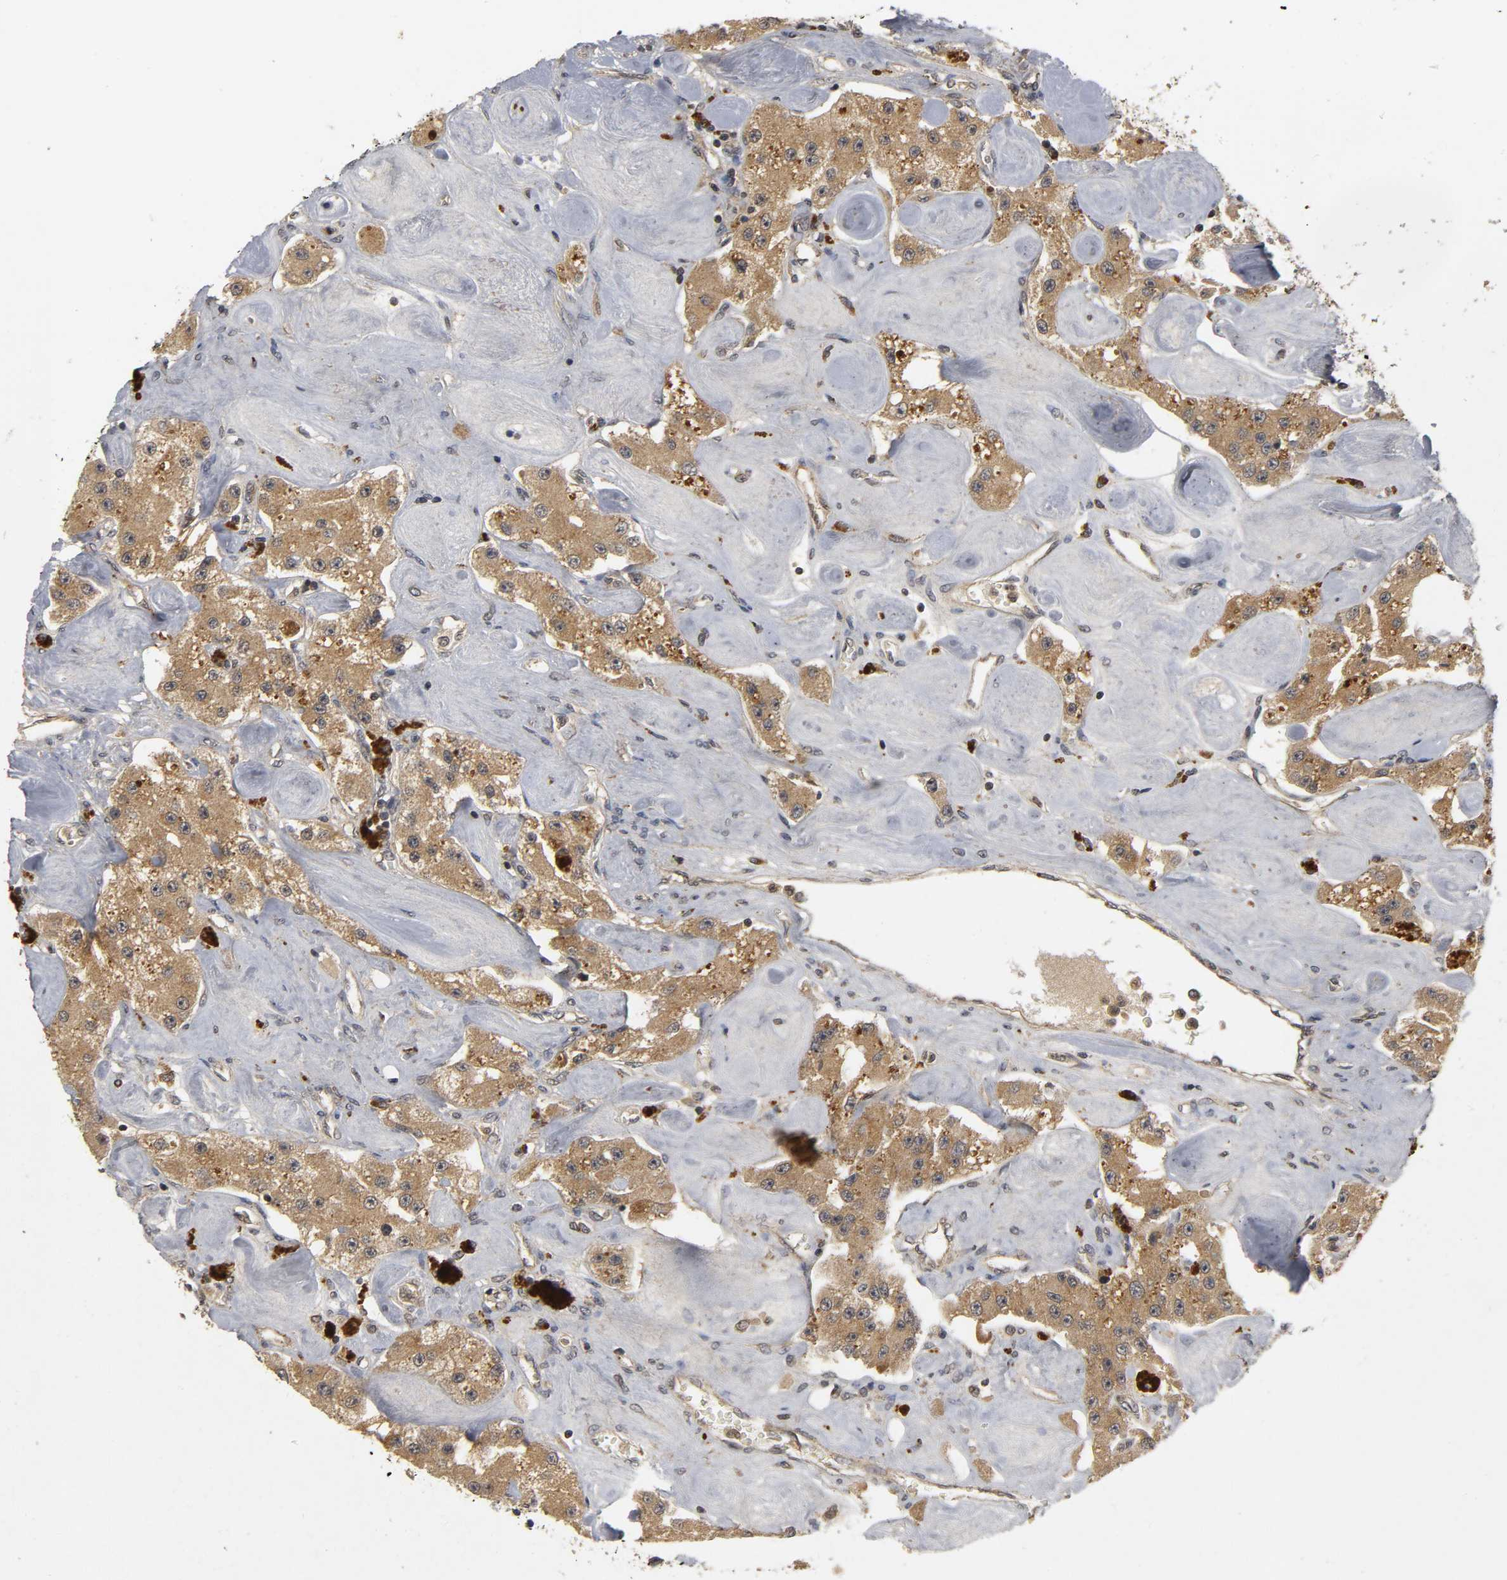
{"staining": {"intensity": "moderate", "quantity": ">75%", "location": "cytoplasmic/membranous"}, "tissue": "carcinoid", "cell_type": "Tumor cells", "image_type": "cancer", "snomed": [{"axis": "morphology", "description": "Carcinoid, malignant, NOS"}, {"axis": "topography", "description": "Pancreas"}], "caption": "Carcinoid was stained to show a protein in brown. There is medium levels of moderate cytoplasmic/membranous expression in approximately >75% of tumor cells.", "gene": "TRAF6", "patient": {"sex": "male", "age": 41}}